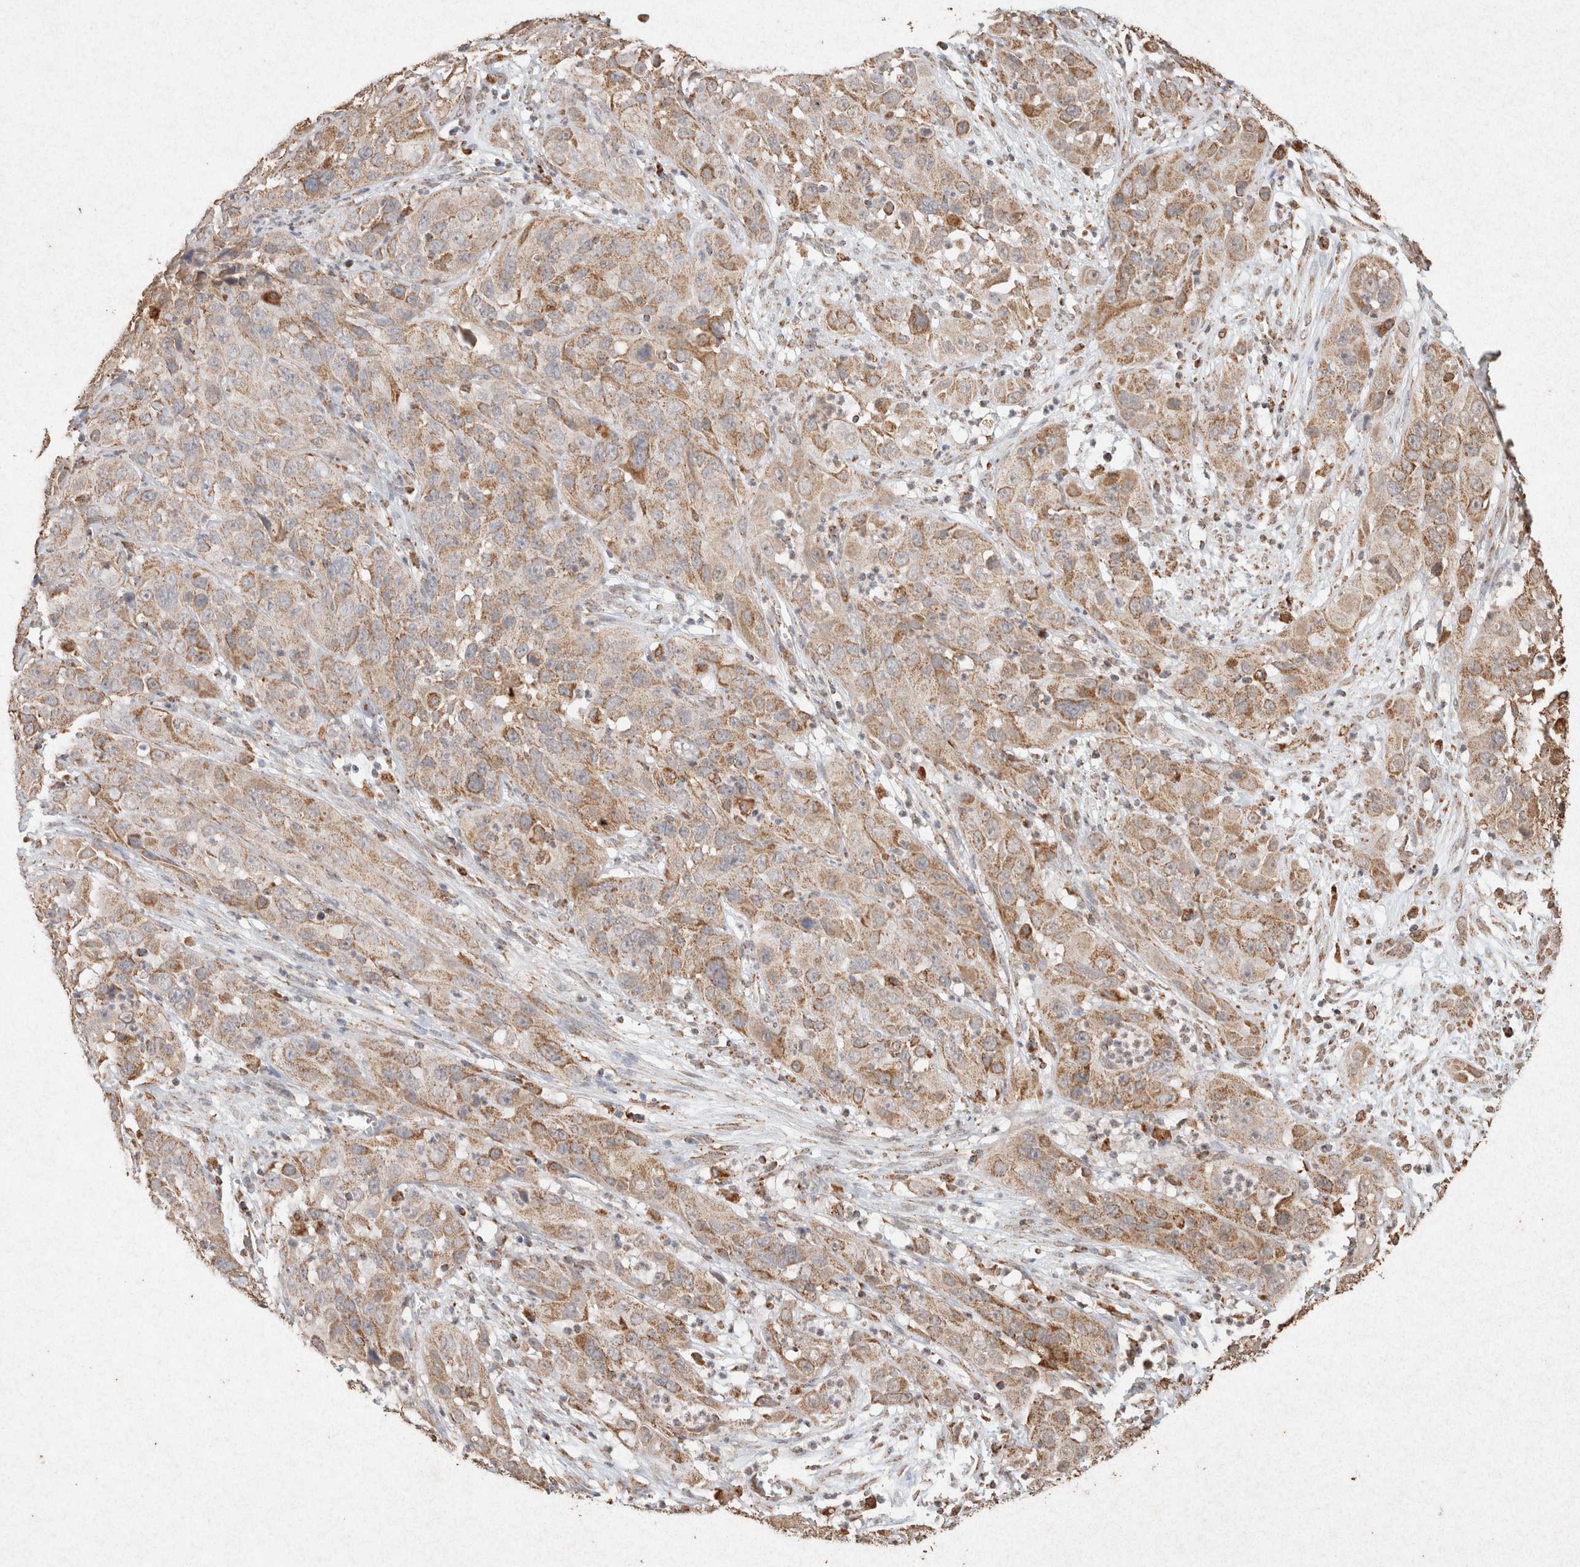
{"staining": {"intensity": "moderate", "quantity": ">75%", "location": "cytoplasmic/membranous"}, "tissue": "cervical cancer", "cell_type": "Tumor cells", "image_type": "cancer", "snomed": [{"axis": "morphology", "description": "Squamous cell carcinoma, NOS"}, {"axis": "topography", "description": "Cervix"}], "caption": "Brown immunohistochemical staining in human squamous cell carcinoma (cervical) shows moderate cytoplasmic/membranous expression in approximately >75% of tumor cells.", "gene": "SDC2", "patient": {"sex": "female", "age": 32}}